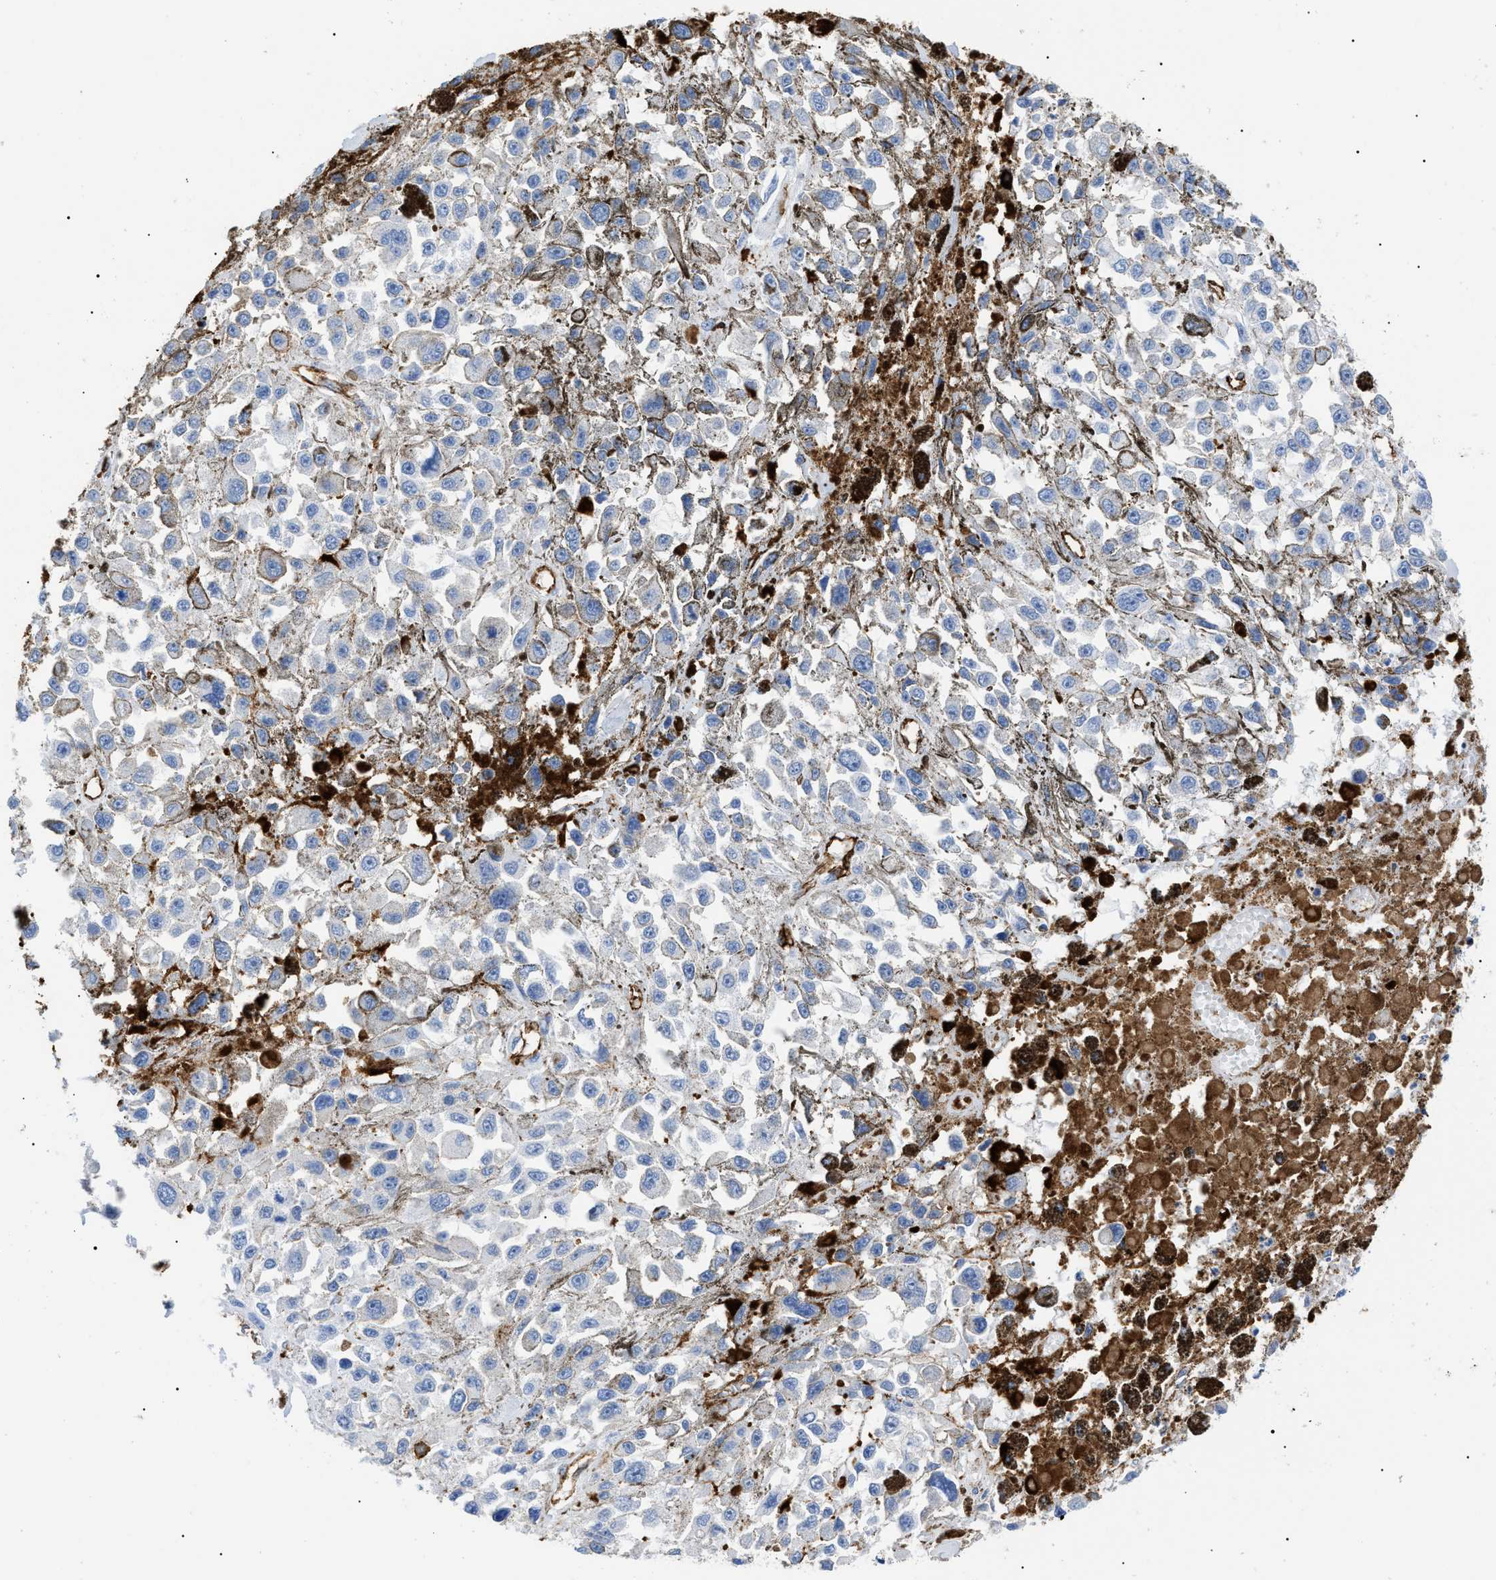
{"staining": {"intensity": "negative", "quantity": "none", "location": "none"}, "tissue": "melanoma", "cell_type": "Tumor cells", "image_type": "cancer", "snomed": [{"axis": "morphology", "description": "Malignant melanoma, Metastatic site"}, {"axis": "topography", "description": "Lymph node"}], "caption": "This is a micrograph of immunohistochemistry (IHC) staining of melanoma, which shows no expression in tumor cells. (DAB (3,3'-diaminobenzidine) IHC, high magnification).", "gene": "PODXL", "patient": {"sex": "male", "age": 59}}